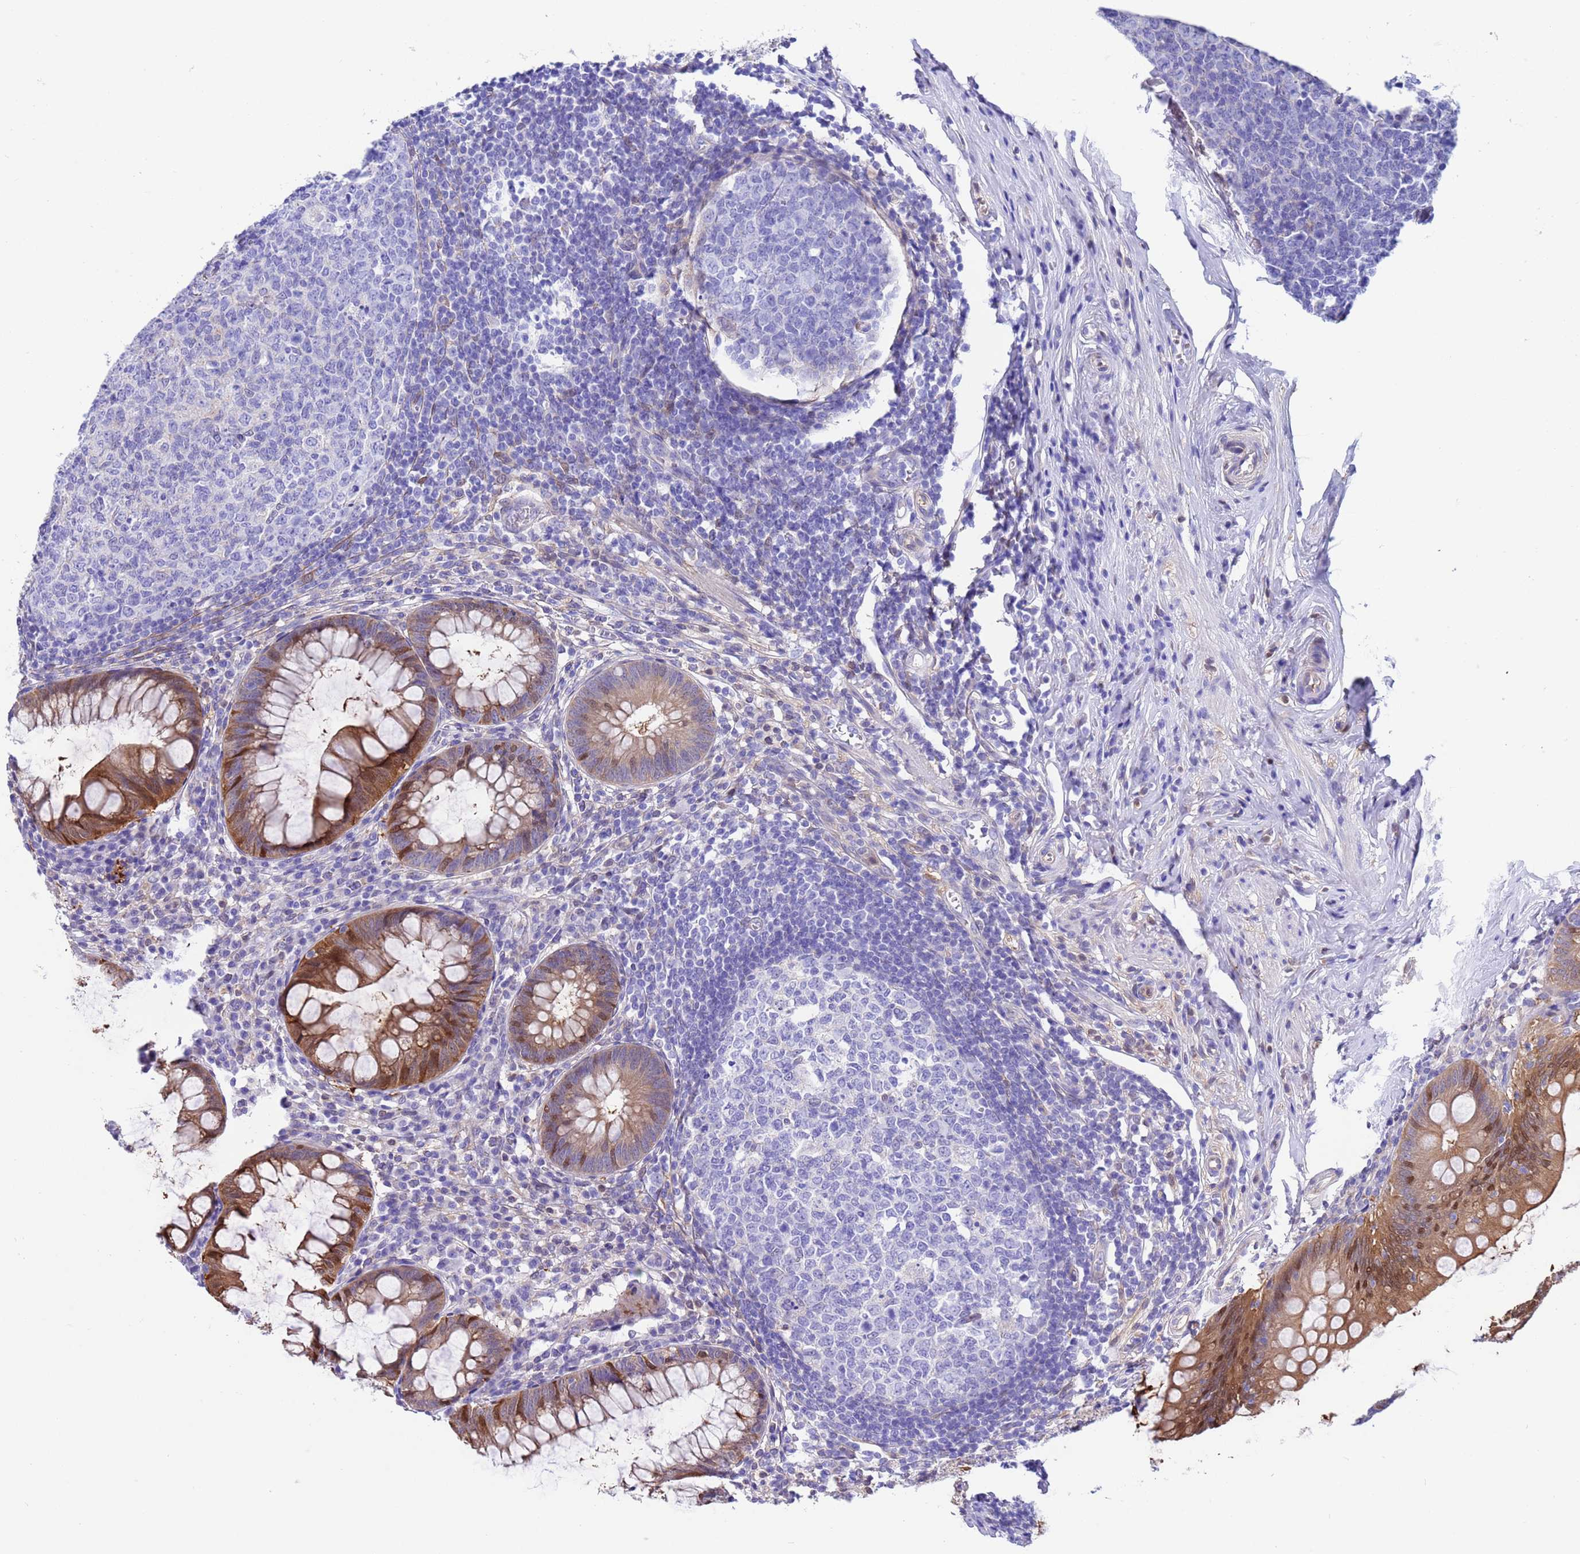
{"staining": {"intensity": "moderate", "quantity": "25%-75%", "location": "cytoplasmic/membranous,nuclear"}, "tissue": "appendix", "cell_type": "Glandular cells", "image_type": "normal", "snomed": [{"axis": "morphology", "description": "Normal tissue, NOS"}, {"axis": "topography", "description": "Appendix"}], "caption": "The immunohistochemical stain shows moderate cytoplasmic/membranous,nuclear expression in glandular cells of unremarkable appendix. The staining was performed using DAB, with brown indicating positive protein expression. Nuclei are stained blue with hematoxylin.", "gene": "C6orf47", "patient": {"sex": "male", "age": 56}}